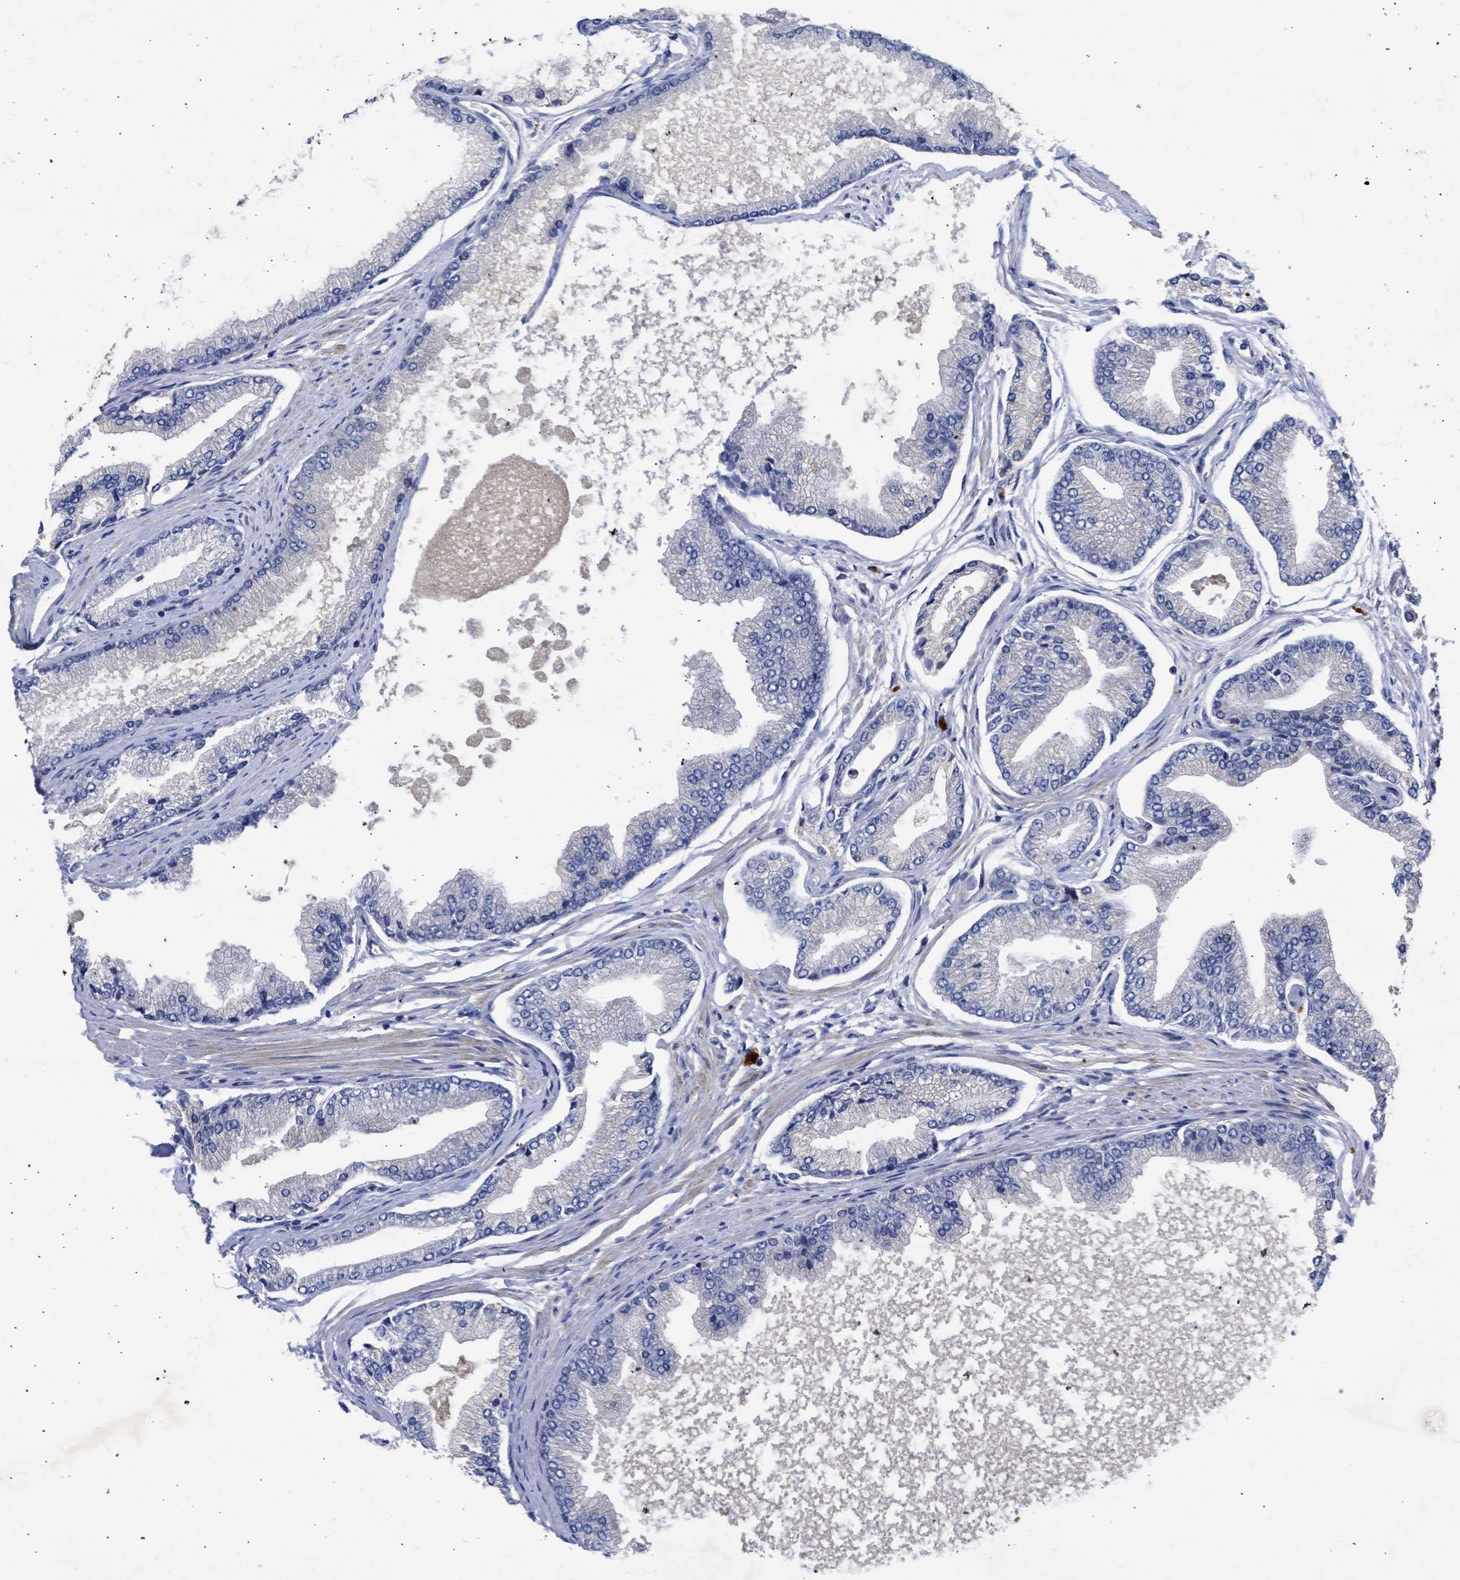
{"staining": {"intensity": "negative", "quantity": "none", "location": "none"}, "tissue": "prostate cancer", "cell_type": "Tumor cells", "image_type": "cancer", "snomed": [{"axis": "morphology", "description": "Adenocarcinoma, High grade"}, {"axis": "topography", "description": "Prostate"}], "caption": "Immunohistochemistry image of neoplastic tissue: prostate cancer (adenocarcinoma (high-grade)) stained with DAB reveals no significant protein positivity in tumor cells.", "gene": "ARHGEF4", "patient": {"sex": "male", "age": 61}}